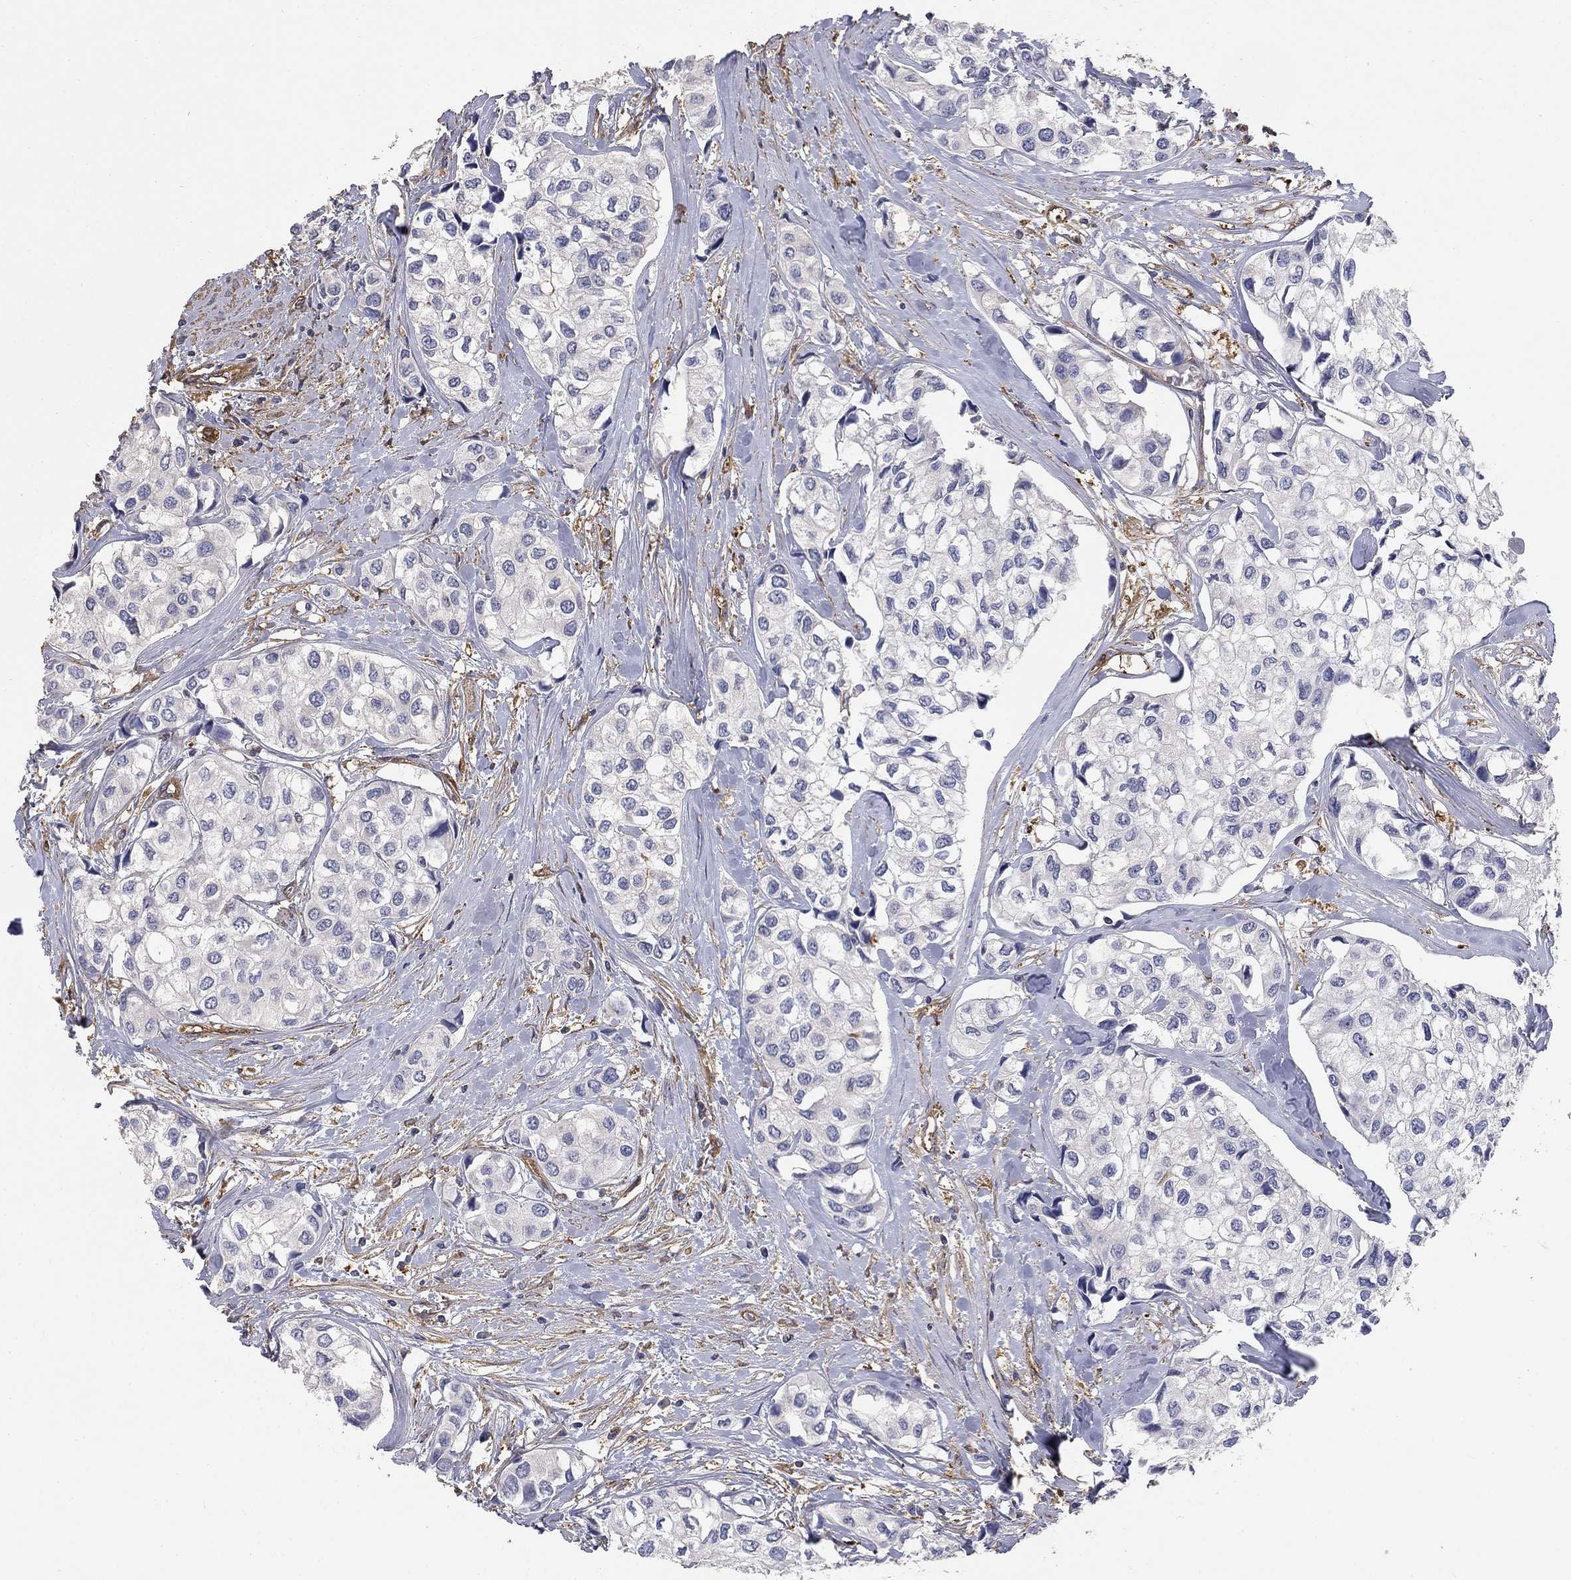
{"staining": {"intensity": "negative", "quantity": "none", "location": "none"}, "tissue": "urothelial cancer", "cell_type": "Tumor cells", "image_type": "cancer", "snomed": [{"axis": "morphology", "description": "Urothelial carcinoma, High grade"}, {"axis": "topography", "description": "Urinary bladder"}], "caption": "The IHC photomicrograph has no significant positivity in tumor cells of high-grade urothelial carcinoma tissue.", "gene": "DPYSL2", "patient": {"sex": "male", "age": 73}}